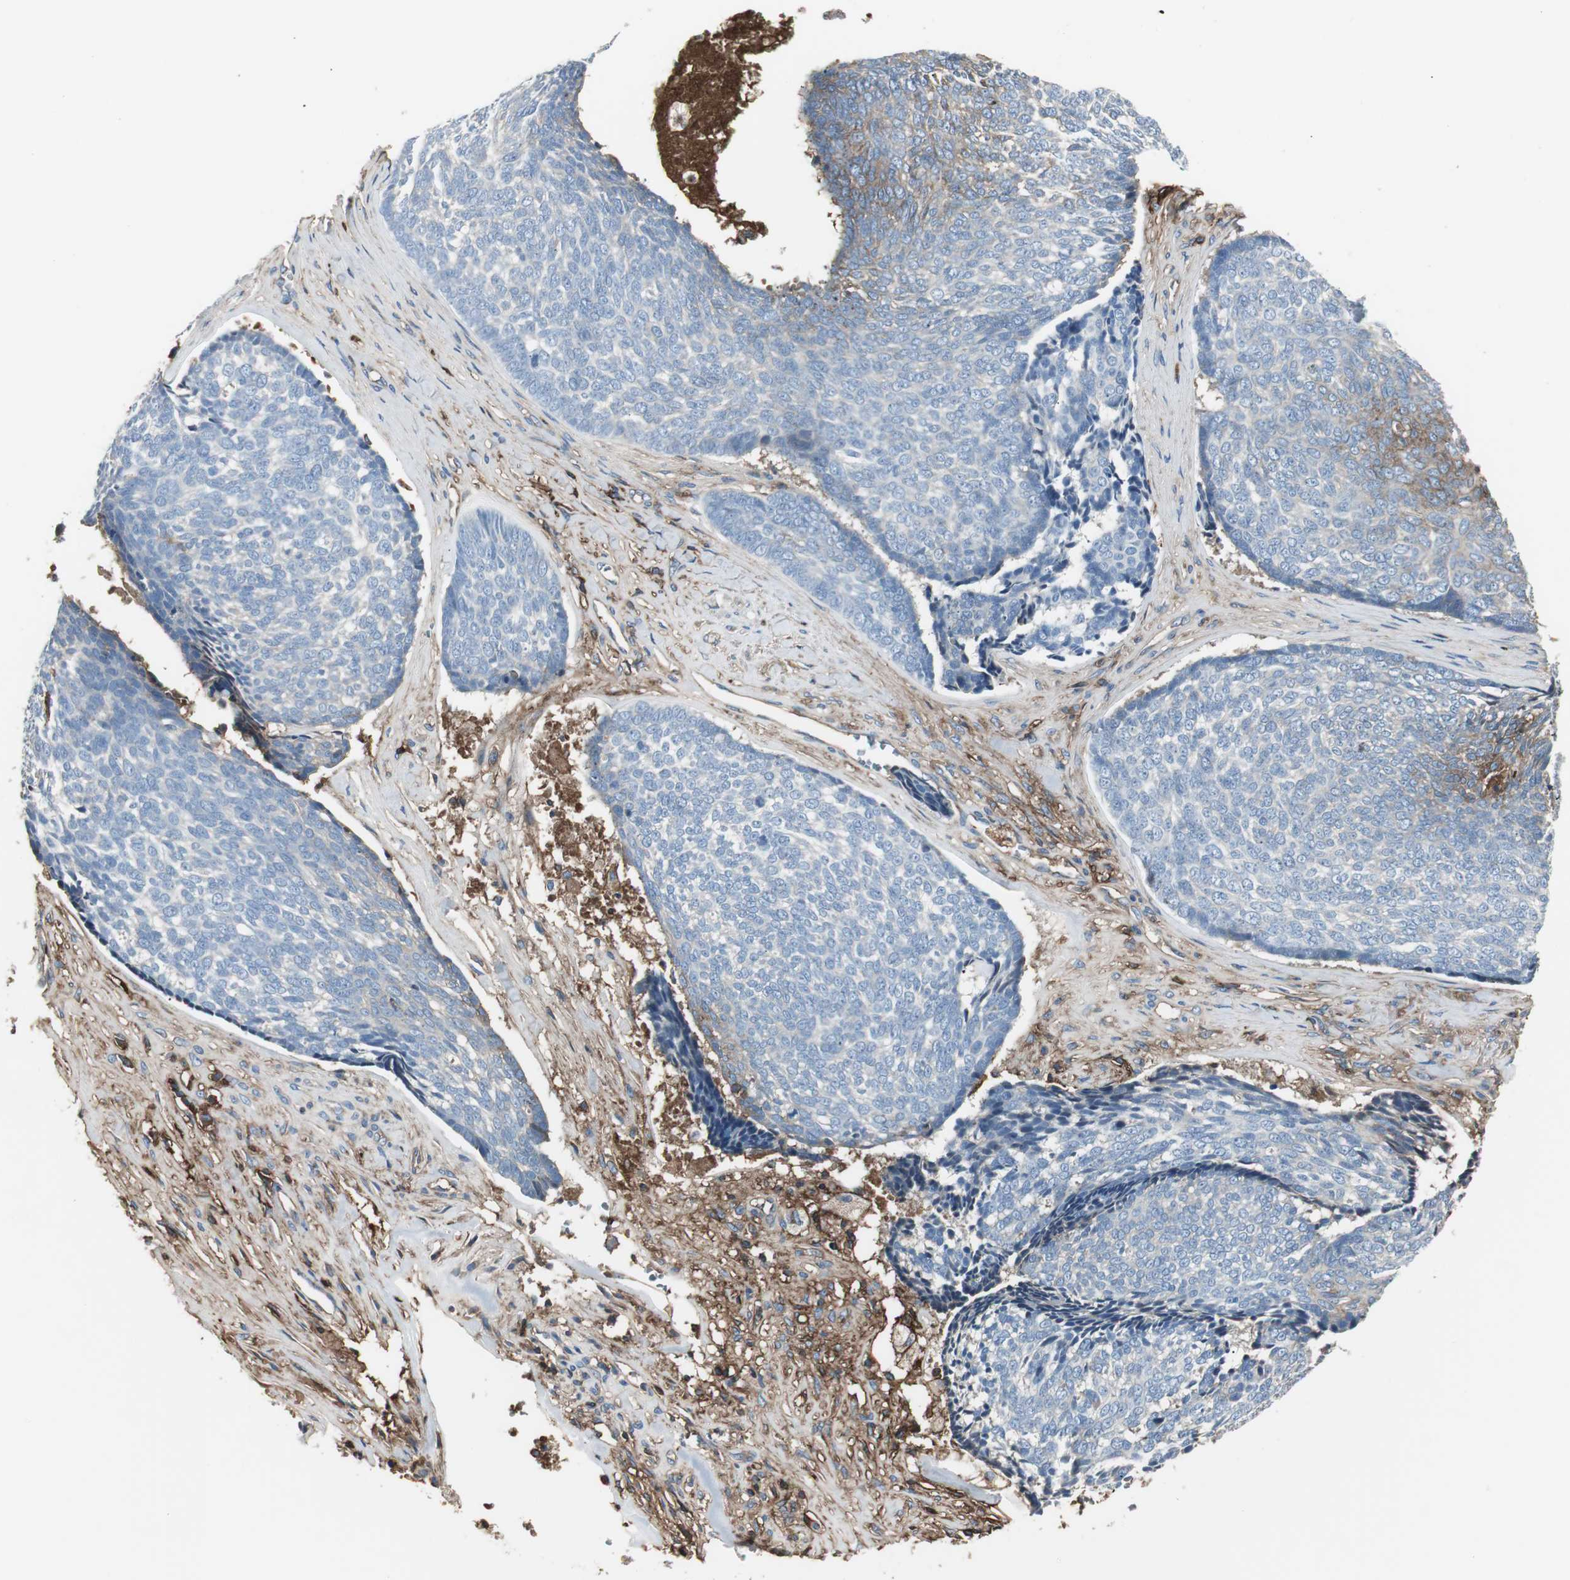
{"staining": {"intensity": "moderate", "quantity": "<25%", "location": "cytoplasmic/membranous"}, "tissue": "skin cancer", "cell_type": "Tumor cells", "image_type": "cancer", "snomed": [{"axis": "morphology", "description": "Basal cell carcinoma"}, {"axis": "topography", "description": "Skin"}], "caption": "Tumor cells exhibit moderate cytoplasmic/membranous expression in approximately <25% of cells in skin cancer (basal cell carcinoma).", "gene": "B2M", "patient": {"sex": "male", "age": 84}}